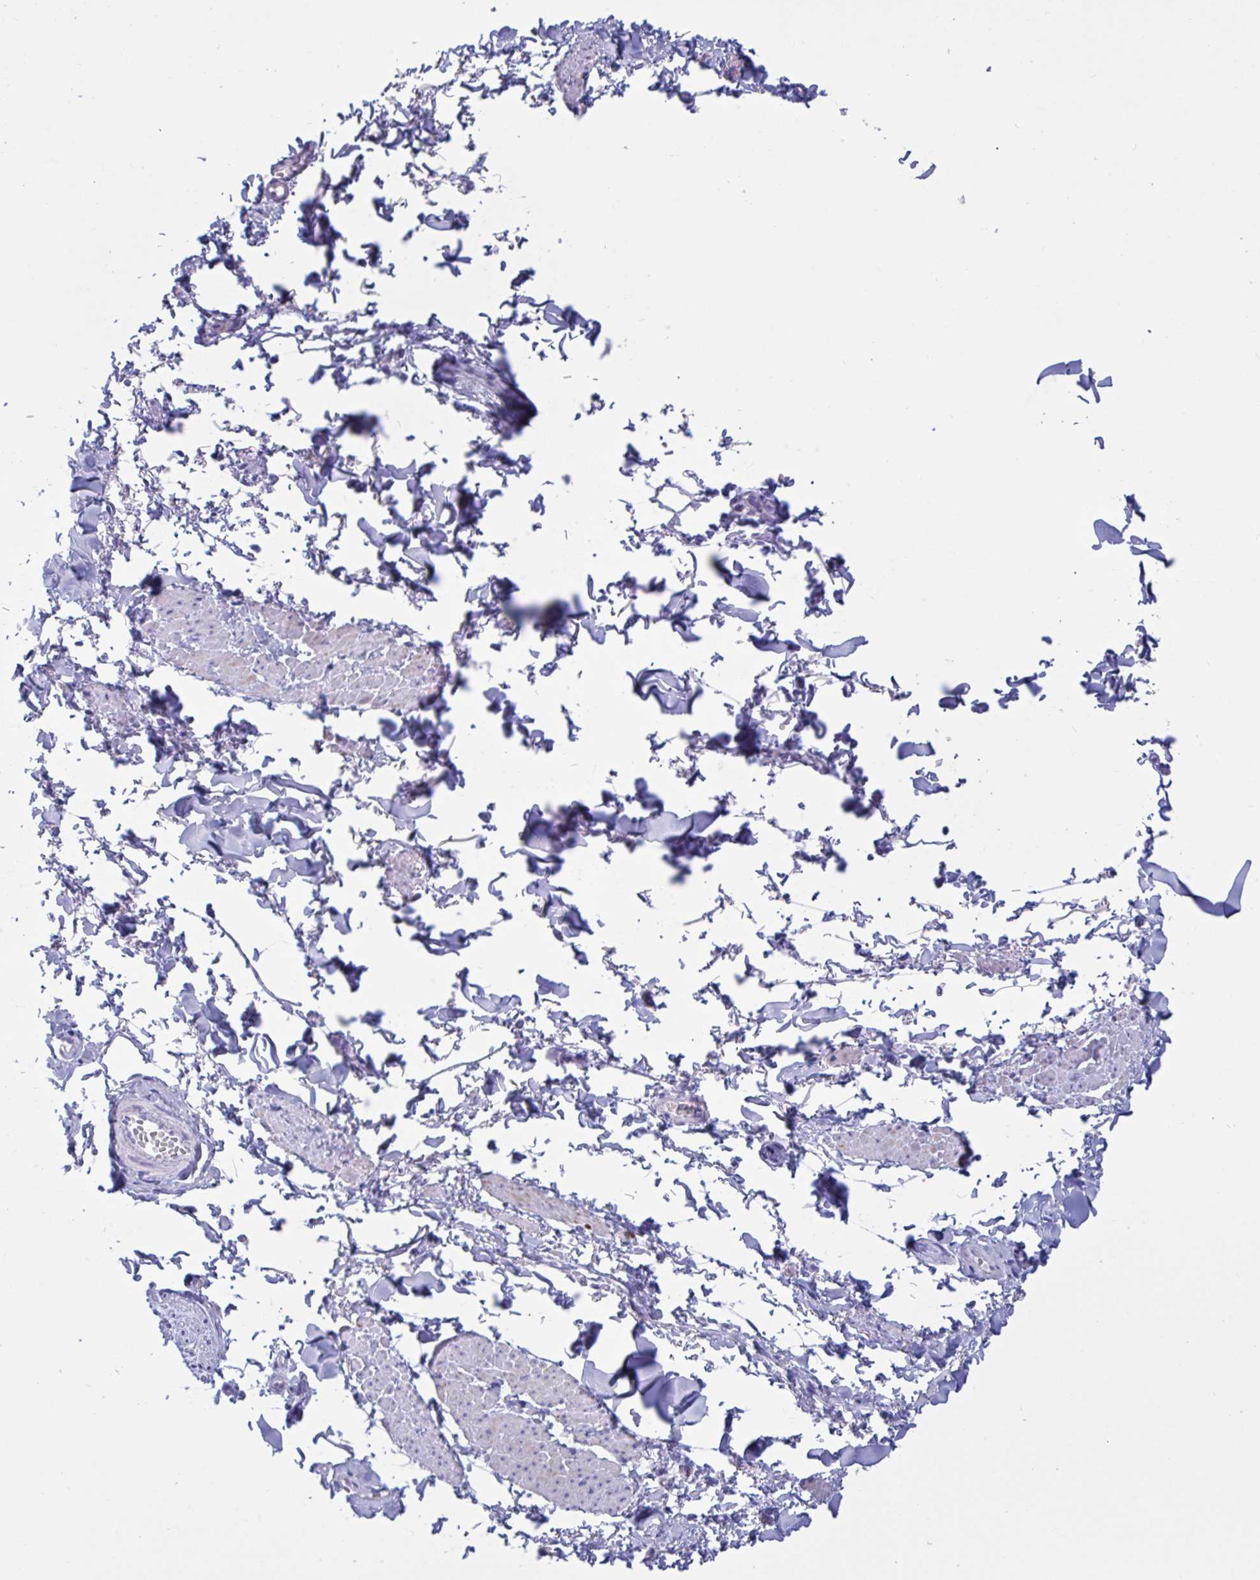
{"staining": {"intensity": "negative", "quantity": "none", "location": "none"}, "tissue": "adipose tissue", "cell_type": "Adipocytes", "image_type": "normal", "snomed": [{"axis": "morphology", "description": "Normal tissue, NOS"}, {"axis": "topography", "description": "Vulva"}, {"axis": "topography", "description": "Peripheral nerve tissue"}], "caption": "IHC image of normal human adipose tissue stained for a protein (brown), which demonstrates no staining in adipocytes.", "gene": "OXLD1", "patient": {"sex": "female", "age": 66}}